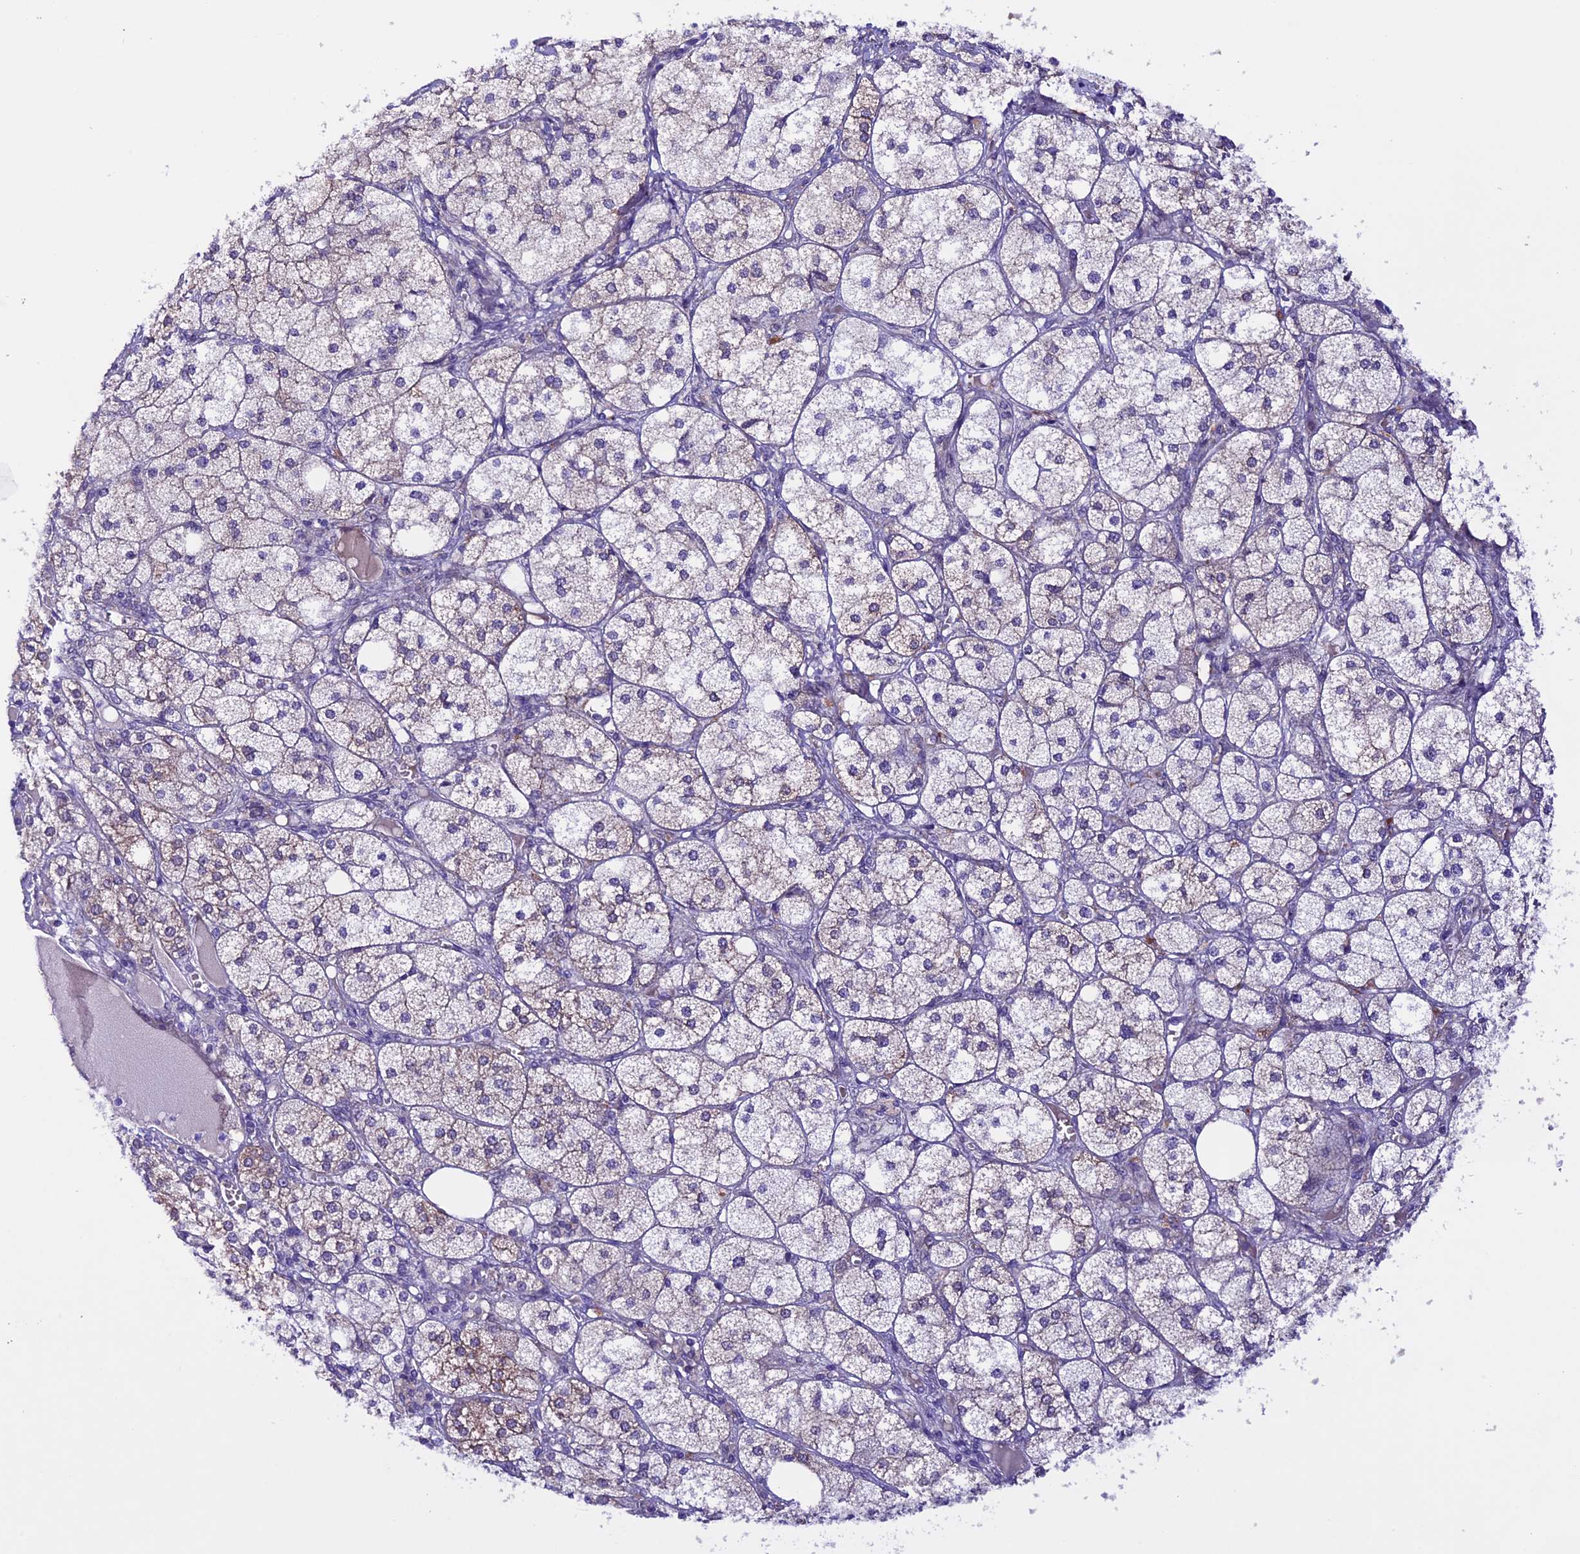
{"staining": {"intensity": "moderate", "quantity": "25%-75%", "location": "cytoplasmic/membranous"}, "tissue": "adrenal gland", "cell_type": "Glandular cells", "image_type": "normal", "snomed": [{"axis": "morphology", "description": "Normal tissue, NOS"}, {"axis": "topography", "description": "Adrenal gland"}], "caption": "Immunohistochemistry (IHC) staining of normal adrenal gland, which shows medium levels of moderate cytoplasmic/membranous staining in approximately 25%-75% of glandular cells indicating moderate cytoplasmic/membranous protein positivity. The staining was performed using DAB (brown) for protein detection and nuclei were counterstained in hematoxylin (blue).", "gene": "XKR7", "patient": {"sex": "female", "age": 61}}